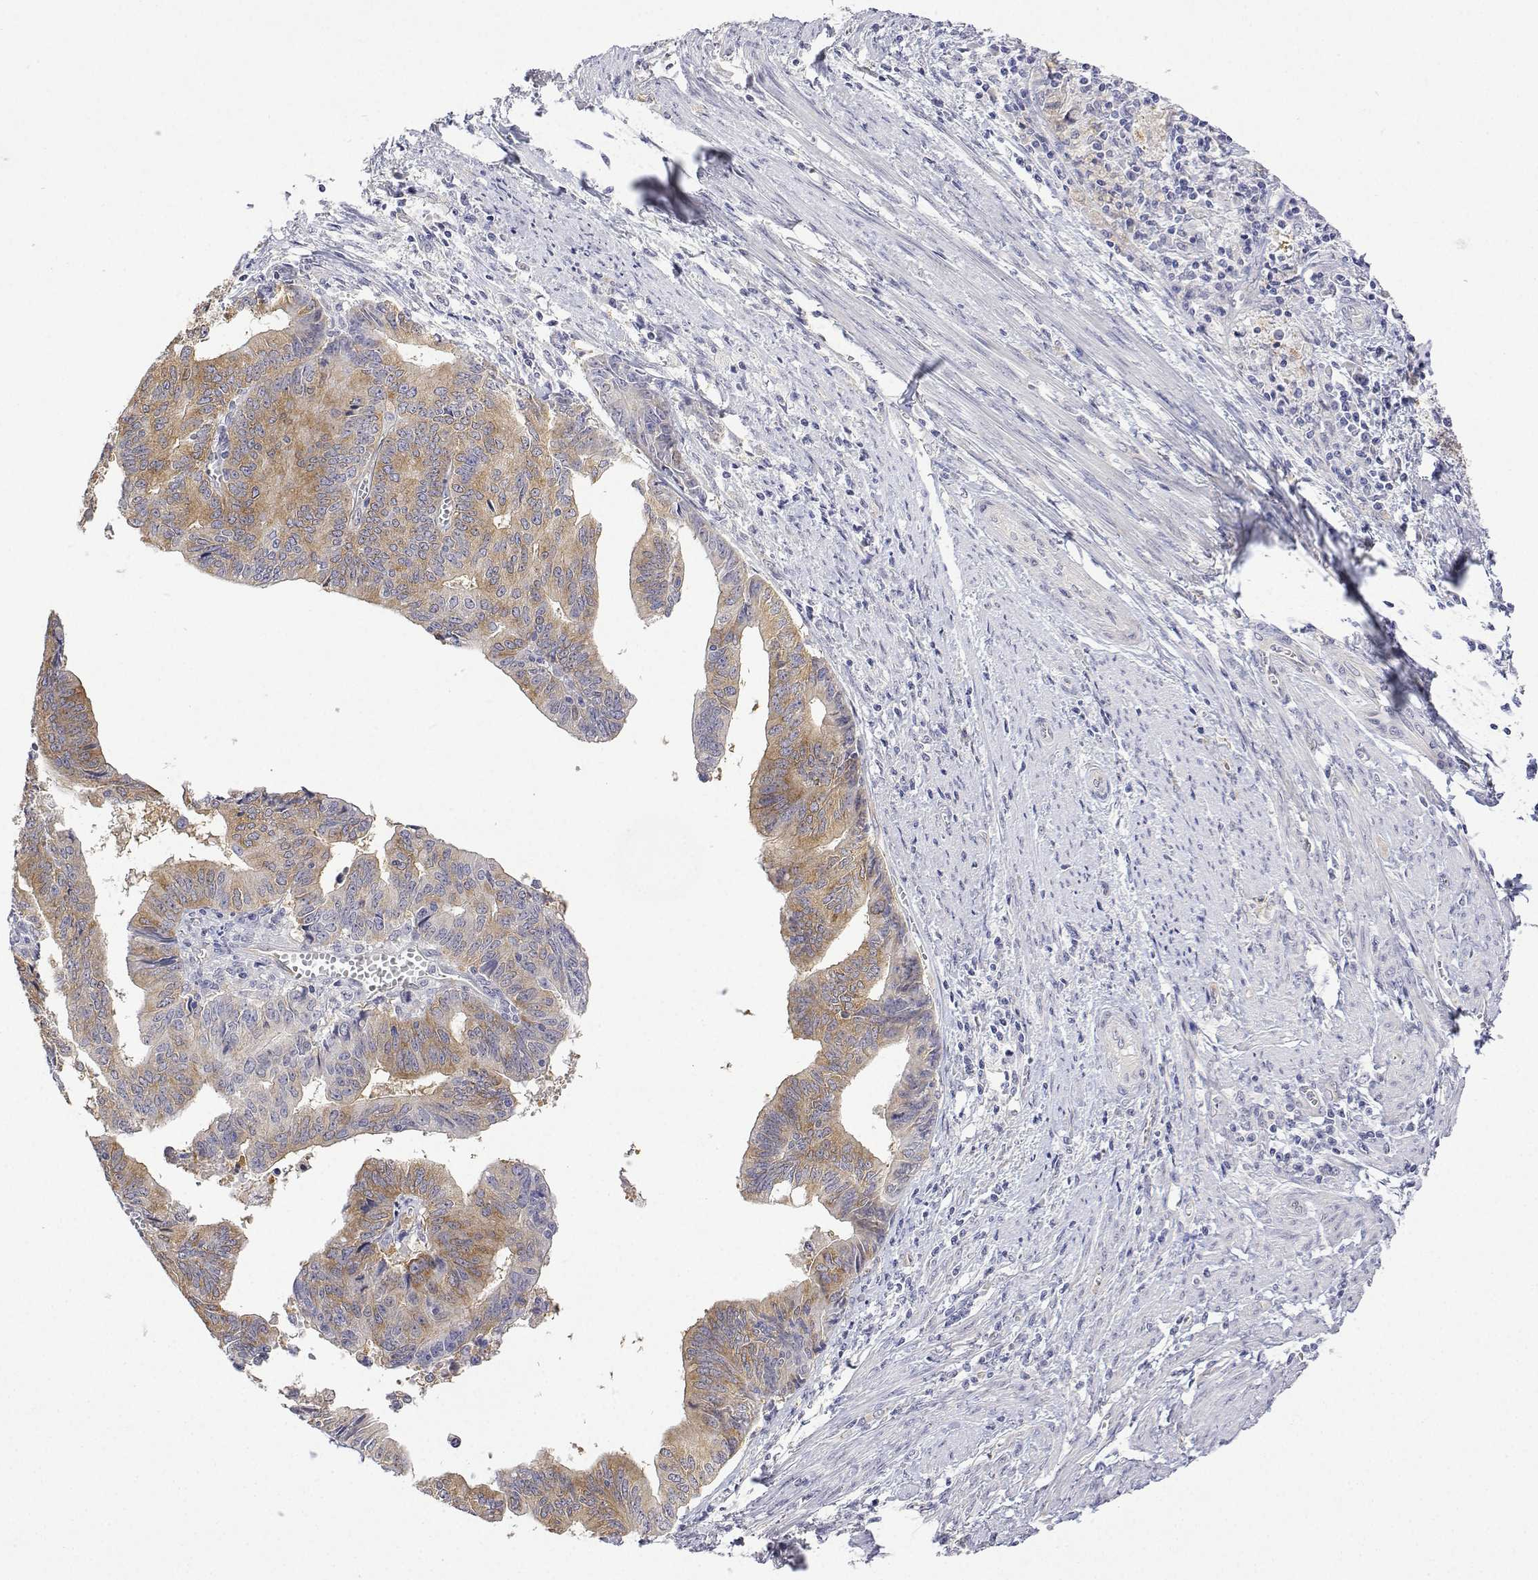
{"staining": {"intensity": "moderate", "quantity": "25%-75%", "location": "cytoplasmic/membranous"}, "tissue": "endometrial cancer", "cell_type": "Tumor cells", "image_type": "cancer", "snomed": [{"axis": "morphology", "description": "Adenocarcinoma, NOS"}, {"axis": "topography", "description": "Endometrium"}], "caption": "This is an image of immunohistochemistry (IHC) staining of endometrial adenocarcinoma, which shows moderate staining in the cytoplasmic/membranous of tumor cells.", "gene": "PLCB1", "patient": {"sex": "female", "age": 65}}